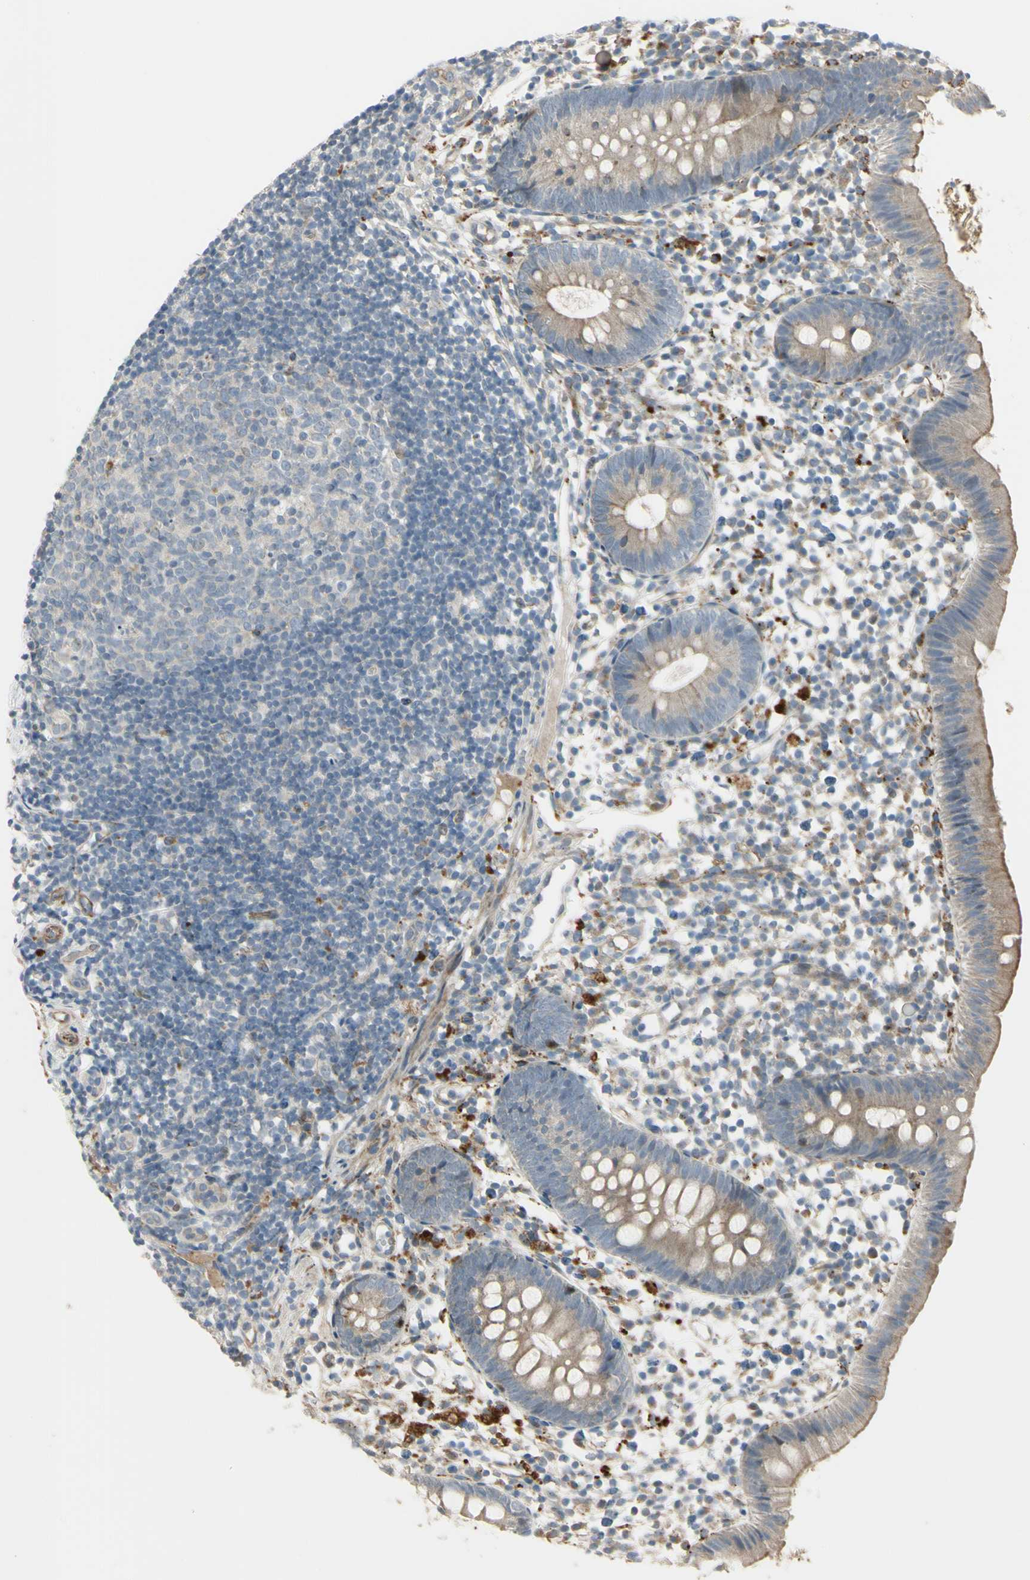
{"staining": {"intensity": "weak", "quantity": "25%-75%", "location": "cytoplasmic/membranous"}, "tissue": "appendix", "cell_type": "Glandular cells", "image_type": "normal", "snomed": [{"axis": "morphology", "description": "Normal tissue, NOS"}, {"axis": "topography", "description": "Appendix"}], "caption": "Glandular cells show low levels of weak cytoplasmic/membranous positivity in about 25%-75% of cells in benign appendix.", "gene": "NDFIP1", "patient": {"sex": "female", "age": 20}}